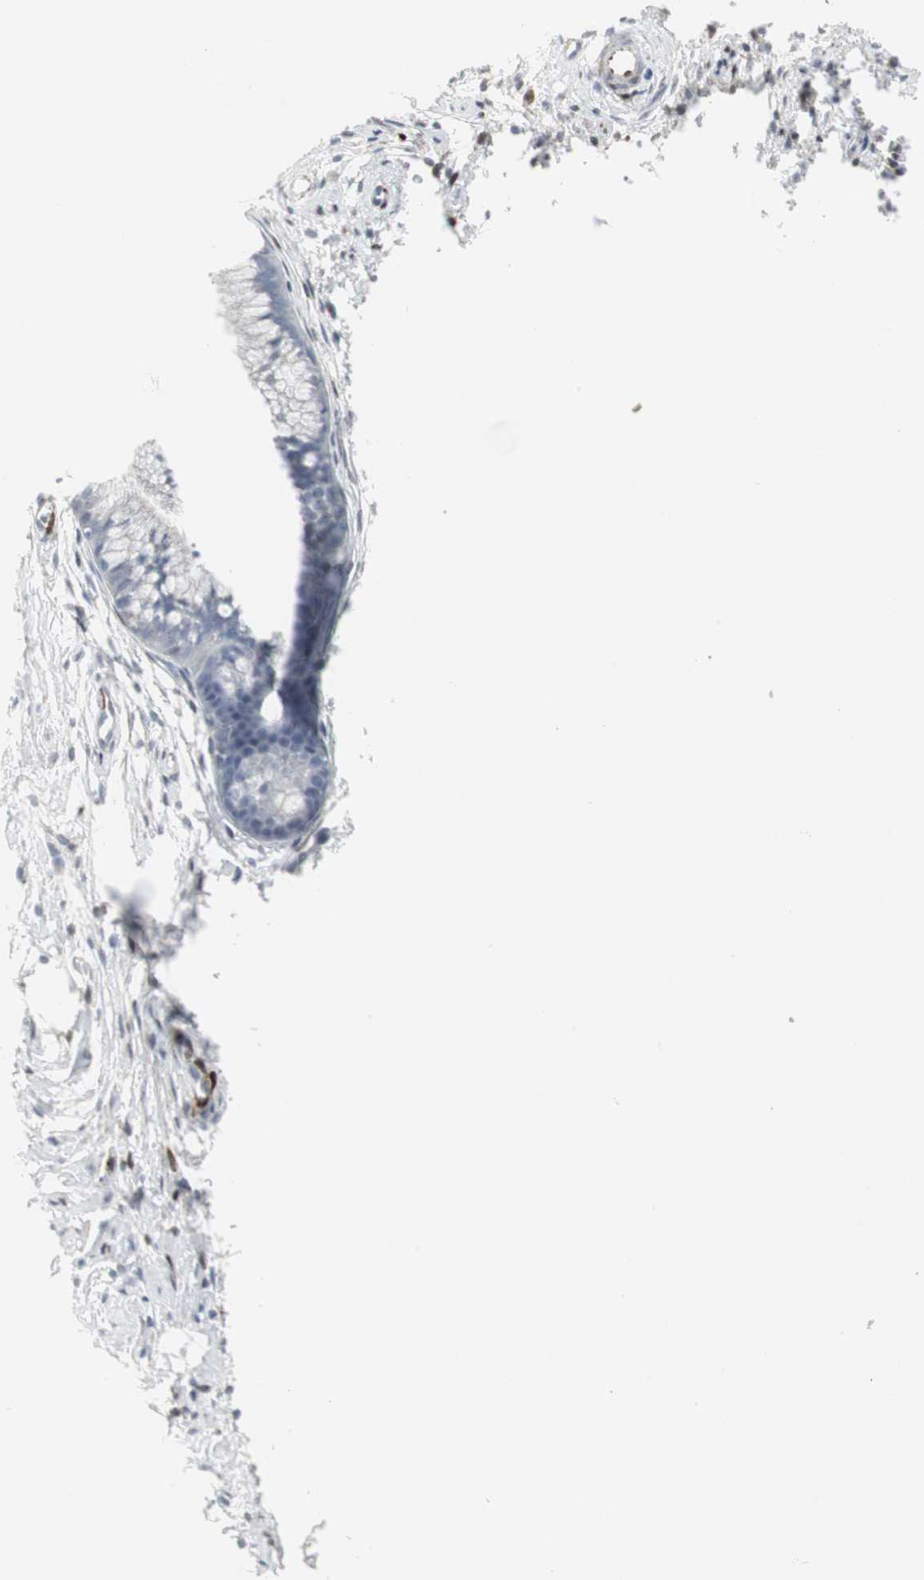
{"staining": {"intensity": "negative", "quantity": "none", "location": "none"}, "tissue": "cervix", "cell_type": "Glandular cells", "image_type": "normal", "snomed": [{"axis": "morphology", "description": "Normal tissue, NOS"}, {"axis": "topography", "description": "Cervix"}], "caption": "High magnification brightfield microscopy of benign cervix stained with DAB (3,3'-diaminobenzidine) (brown) and counterstained with hematoxylin (blue): glandular cells show no significant positivity. (Brightfield microscopy of DAB (3,3'-diaminobenzidine) immunohistochemistry at high magnification).", "gene": "PPP1R14A", "patient": {"sex": "female", "age": 39}}